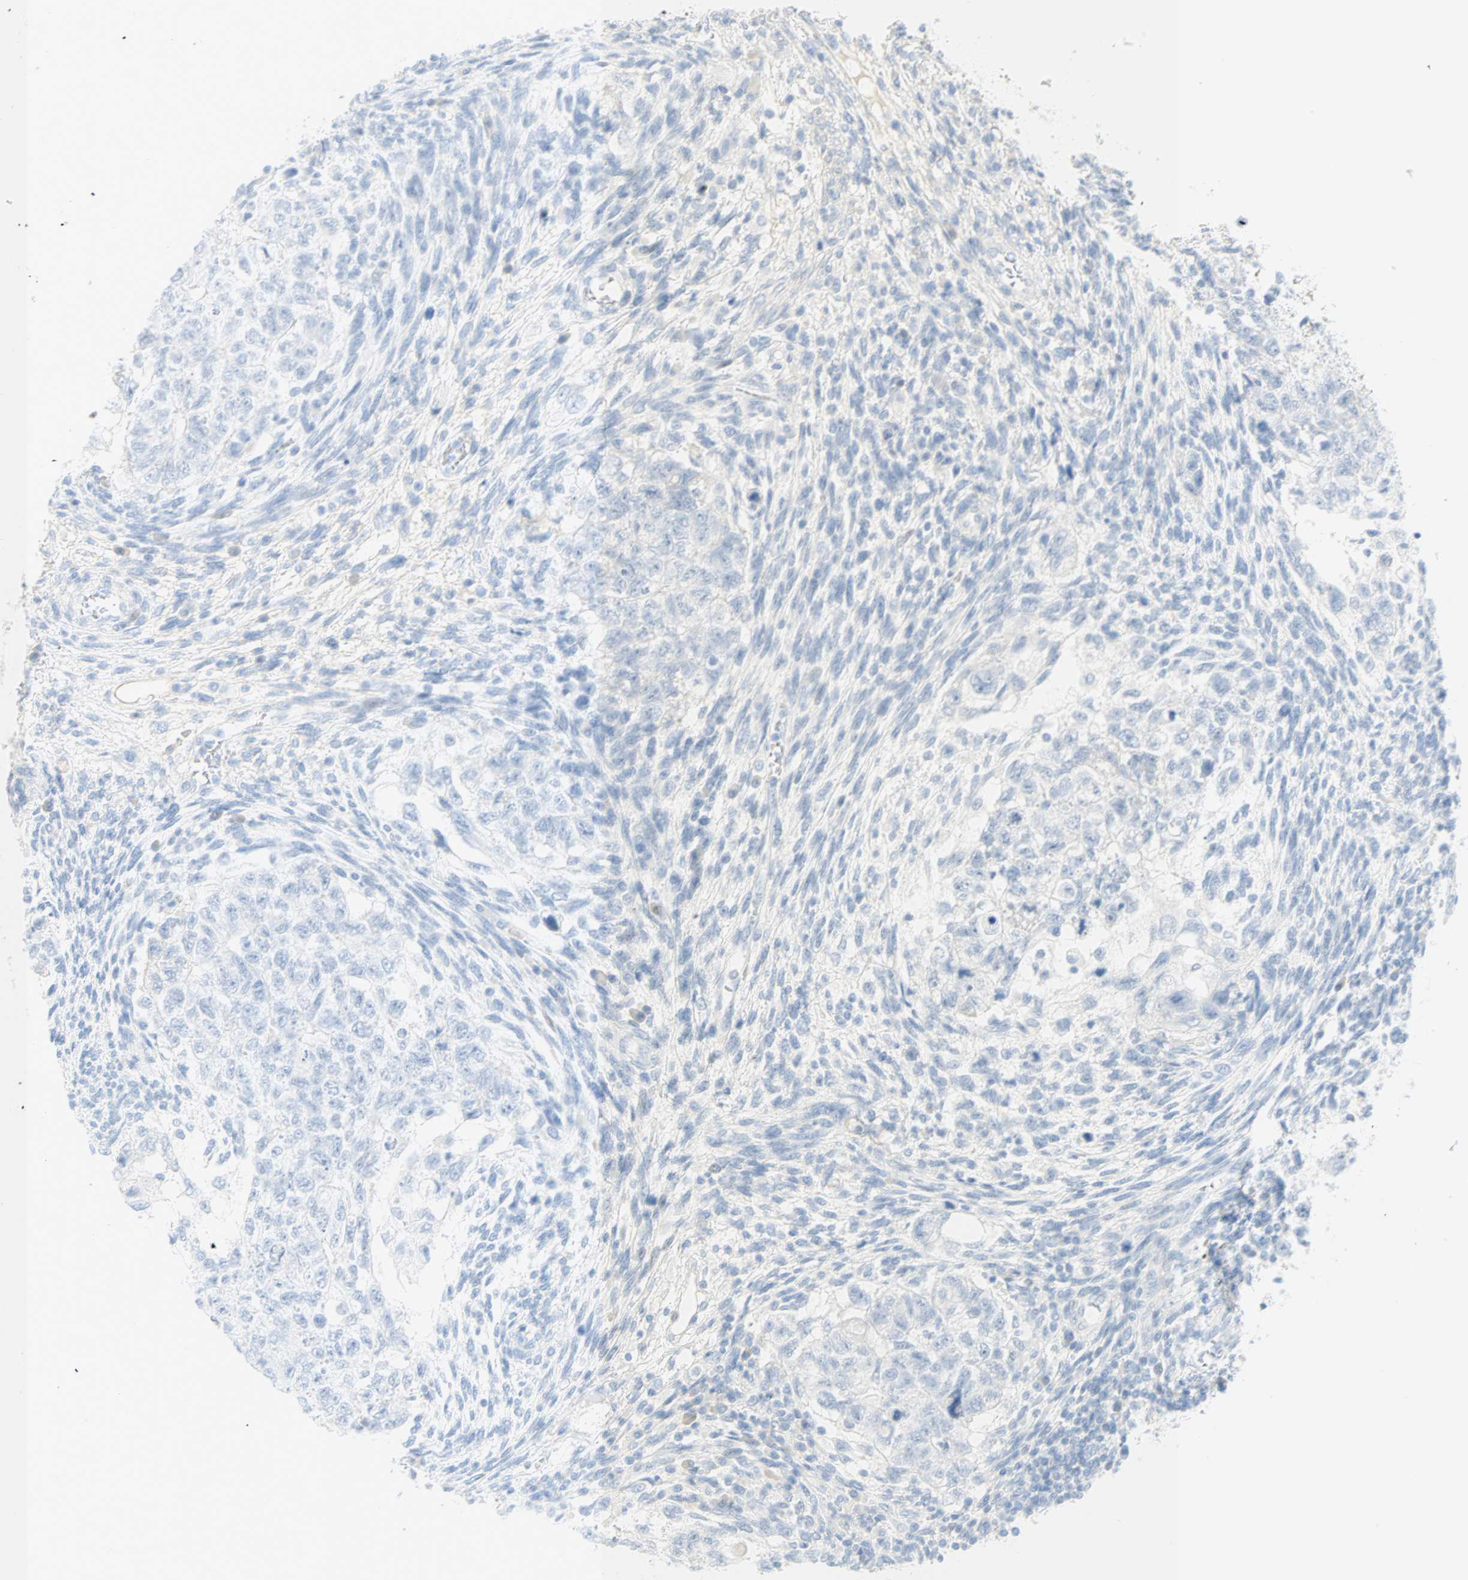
{"staining": {"intensity": "negative", "quantity": "none", "location": "none"}, "tissue": "testis cancer", "cell_type": "Tumor cells", "image_type": "cancer", "snomed": [{"axis": "morphology", "description": "Normal tissue, NOS"}, {"axis": "morphology", "description": "Carcinoma, Embryonal, NOS"}, {"axis": "topography", "description": "Testis"}], "caption": "Tumor cells are negative for protein expression in human testis cancer (embryonal carcinoma).", "gene": "SELENBP1", "patient": {"sex": "male", "age": 36}}